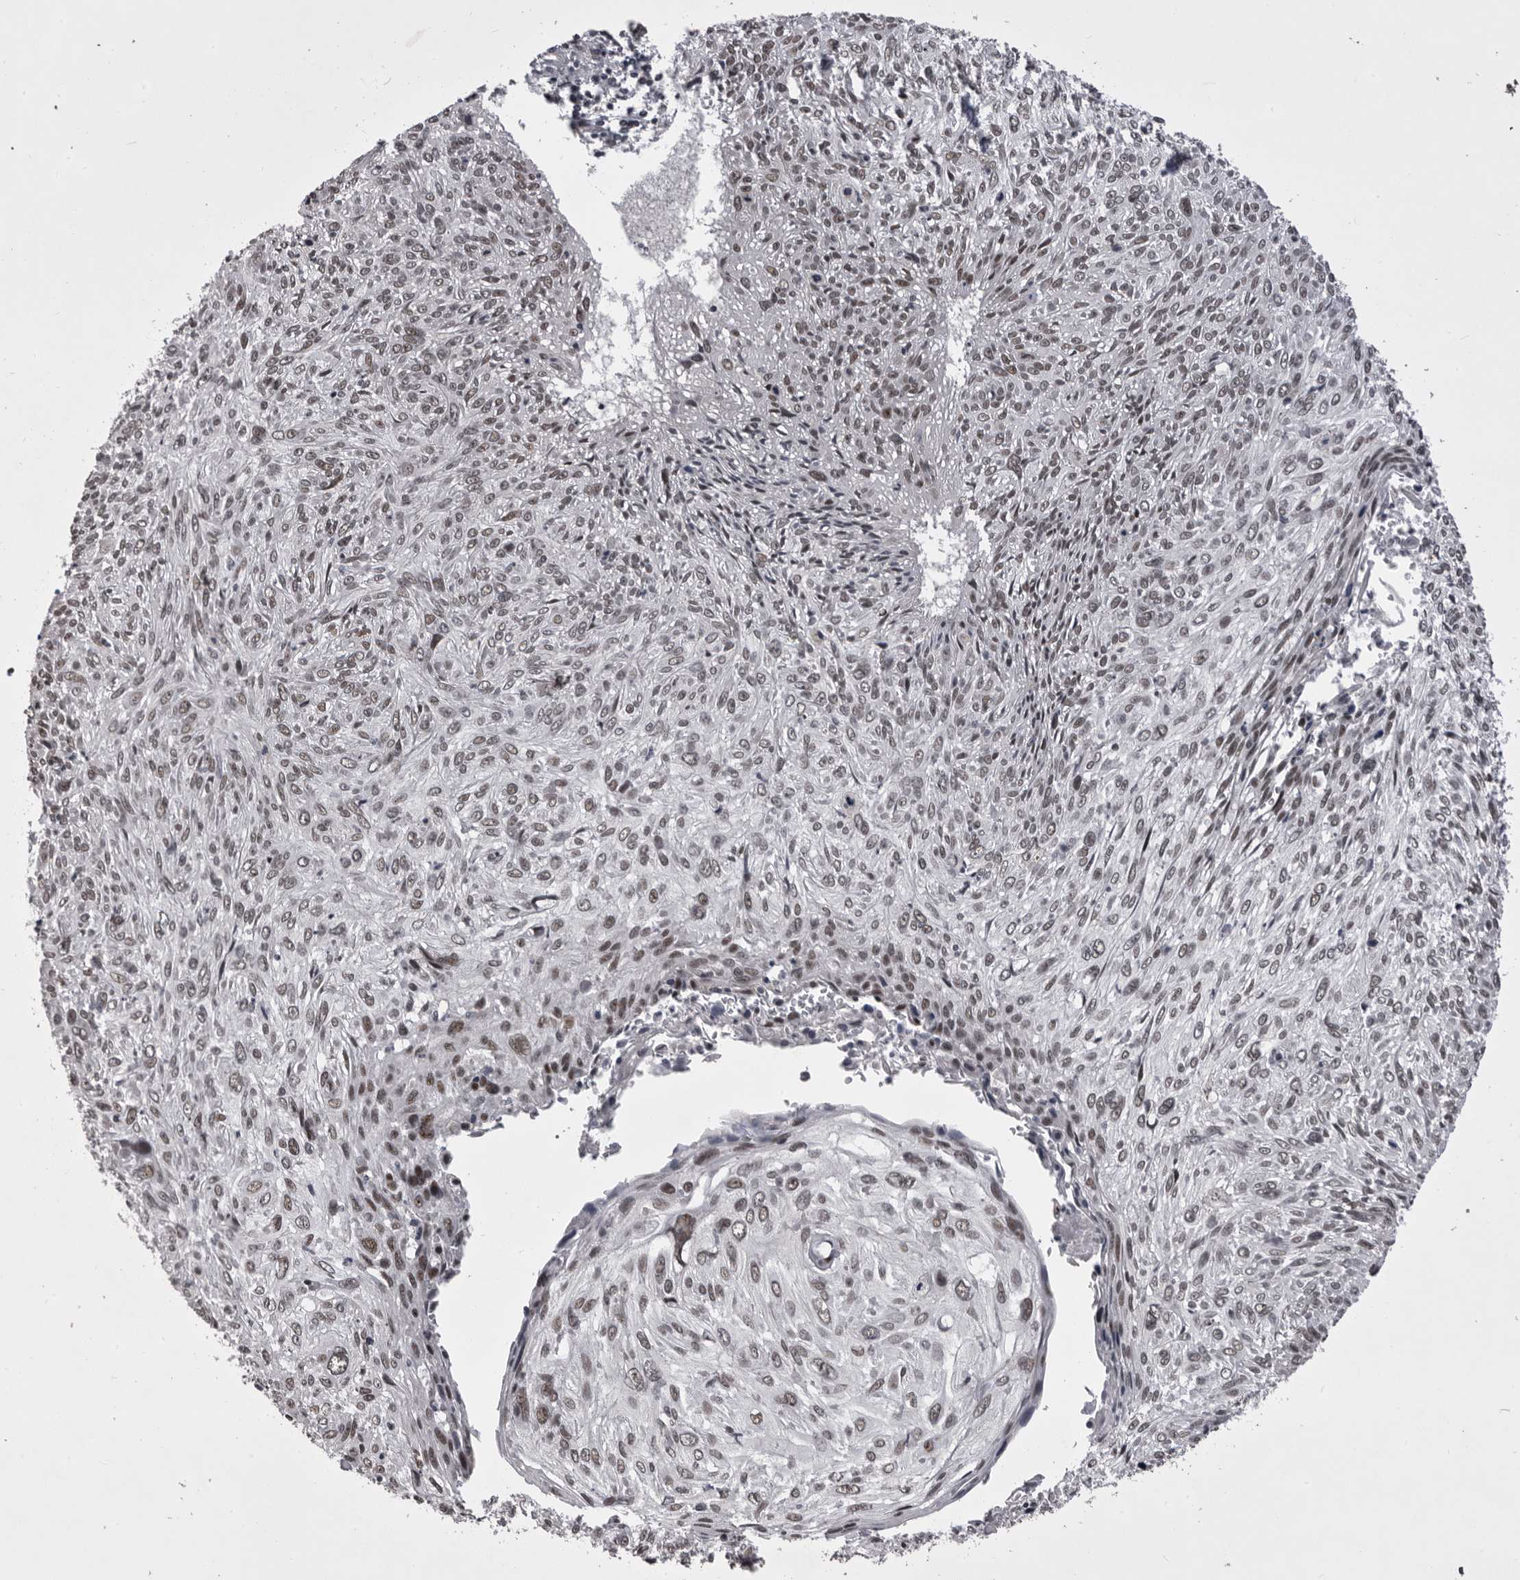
{"staining": {"intensity": "weak", "quantity": "<25%", "location": "nuclear"}, "tissue": "cervical cancer", "cell_type": "Tumor cells", "image_type": "cancer", "snomed": [{"axis": "morphology", "description": "Squamous cell carcinoma, NOS"}, {"axis": "topography", "description": "Cervix"}], "caption": "Cervical cancer (squamous cell carcinoma) stained for a protein using immunohistochemistry exhibits no positivity tumor cells.", "gene": "PRPF3", "patient": {"sex": "female", "age": 51}}